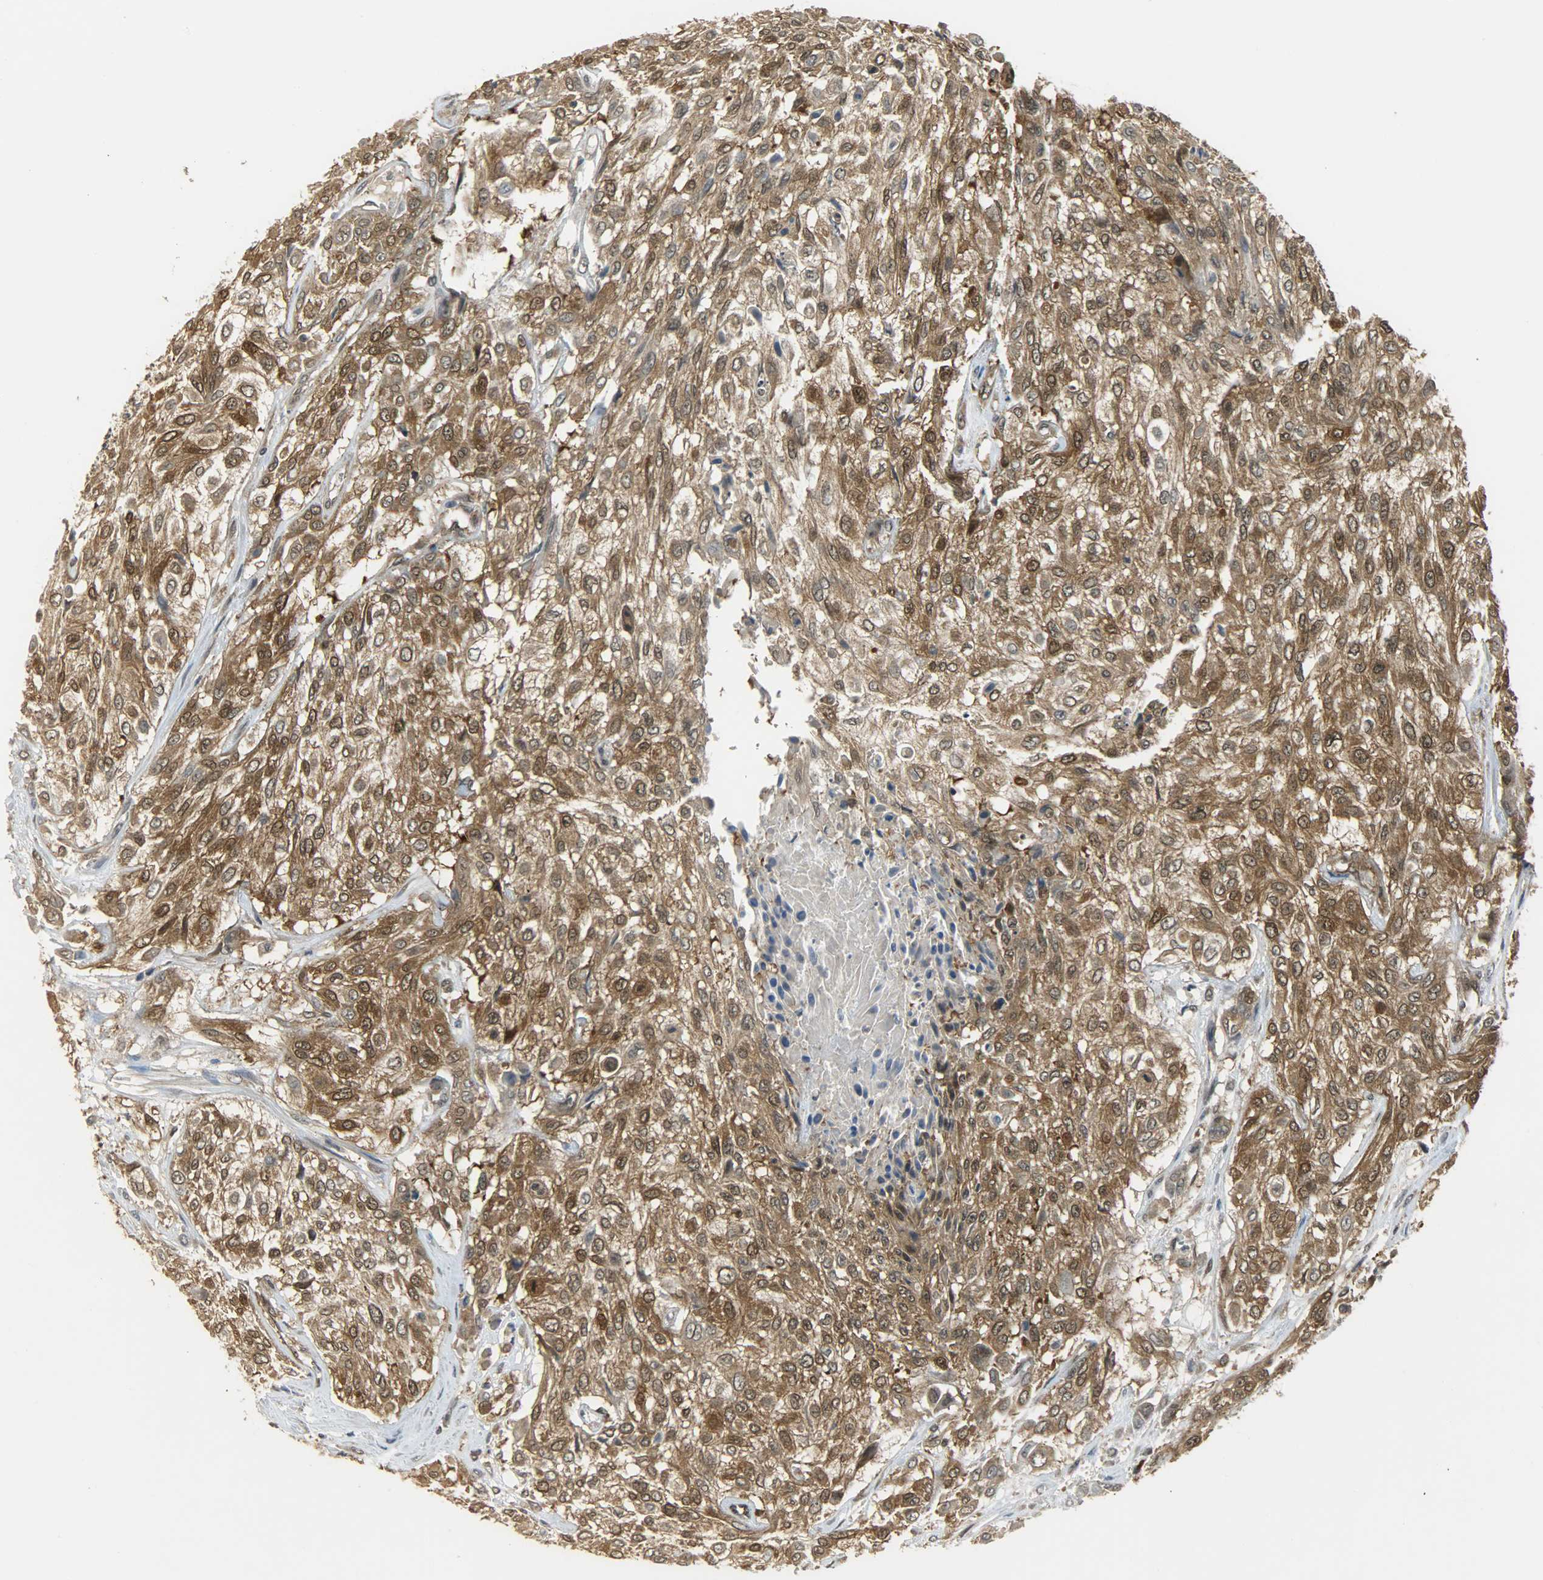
{"staining": {"intensity": "strong", "quantity": ">75%", "location": "cytoplasmic/membranous,nuclear"}, "tissue": "urothelial cancer", "cell_type": "Tumor cells", "image_type": "cancer", "snomed": [{"axis": "morphology", "description": "Urothelial carcinoma, High grade"}, {"axis": "topography", "description": "Urinary bladder"}], "caption": "High-grade urothelial carcinoma was stained to show a protein in brown. There is high levels of strong cytoplasmic/membranous and nuclear expression in approximately >75% of tumor cells.", "gene": "EIF4EBP1", "patient": {"sex": "male", "age": 57}}